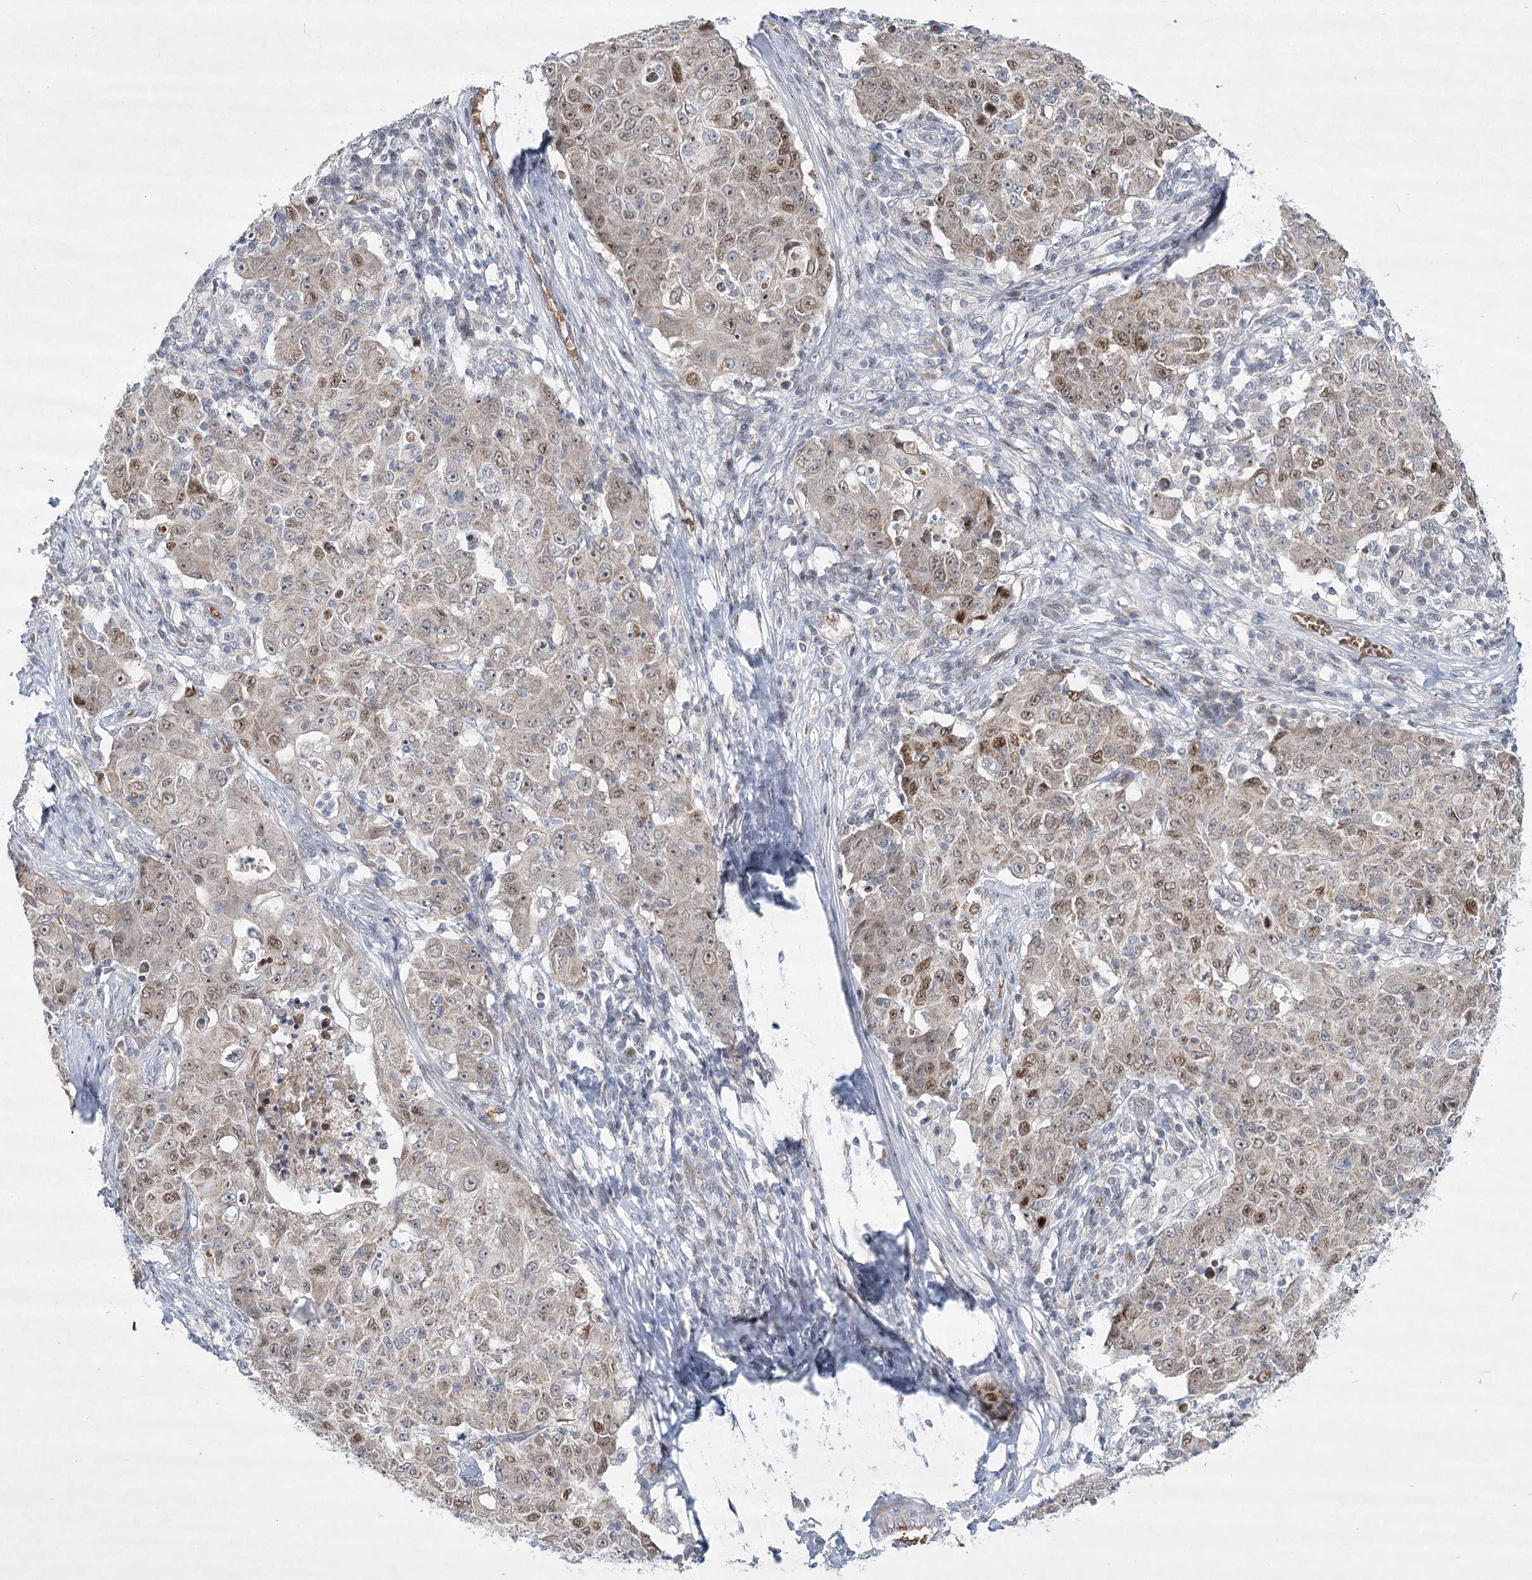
{"staining": {"intensity": "moderate", "quantity": "25%-75%", "location": "nuclear"}, "tissue": "ovarian cancer", "cell_type": "Tumor cells", "image_type": "cancer", "snomed": [{"axis": "morphology", "description": "Carcinoma, endometroid"}, {"axis": "topography", "description": "Ovary"}], "caption": "An image of ovarian endometroid carcinoma stained for a protein demonstrates moderate nuclear brown staining in tumor cells.", "gene": "NSMCE4A", "patient": {"sex": "female", "age": 42}}